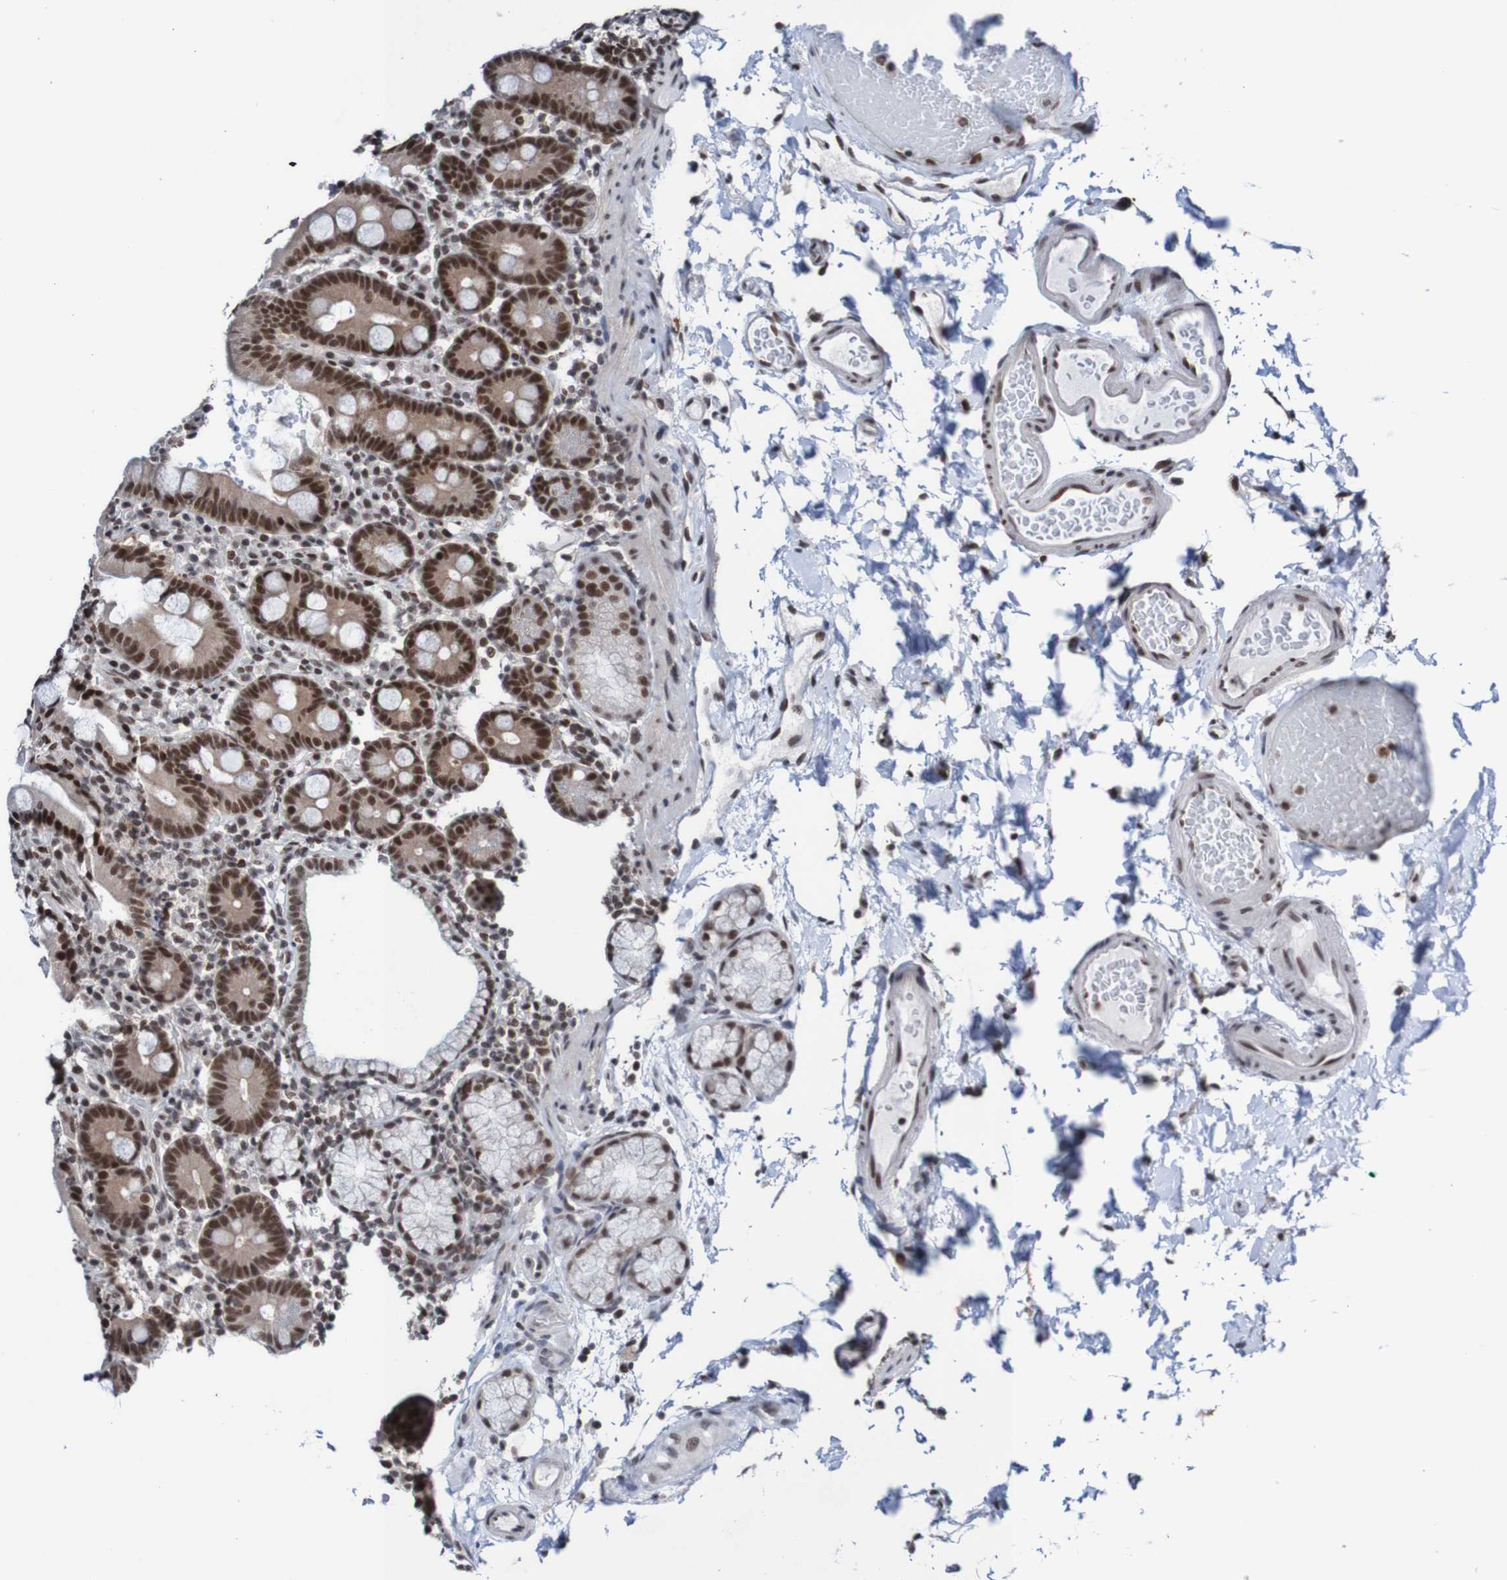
{"staining": {"intensity": "strong", "quantity": ">75%", "location": "cytoplasmic/membranous,nuclear"}, "tissue": "duodenum", "cell_type": "Glandular cells", "image_type": "normal", "snomed": [{"axis": "morphology", "description": "Normal tissue, NOS"}, {"axis": "topography", "description": "Small intestine, NOS"}], "caption": "Glandular cells demonstrate high levels of strong cytoplasmic/membranous,nuclear staining in about >75% of cells in unremarkable duodenum.", "gene": "CDC5L", "patient": {"sex": "female", "age": 71}}